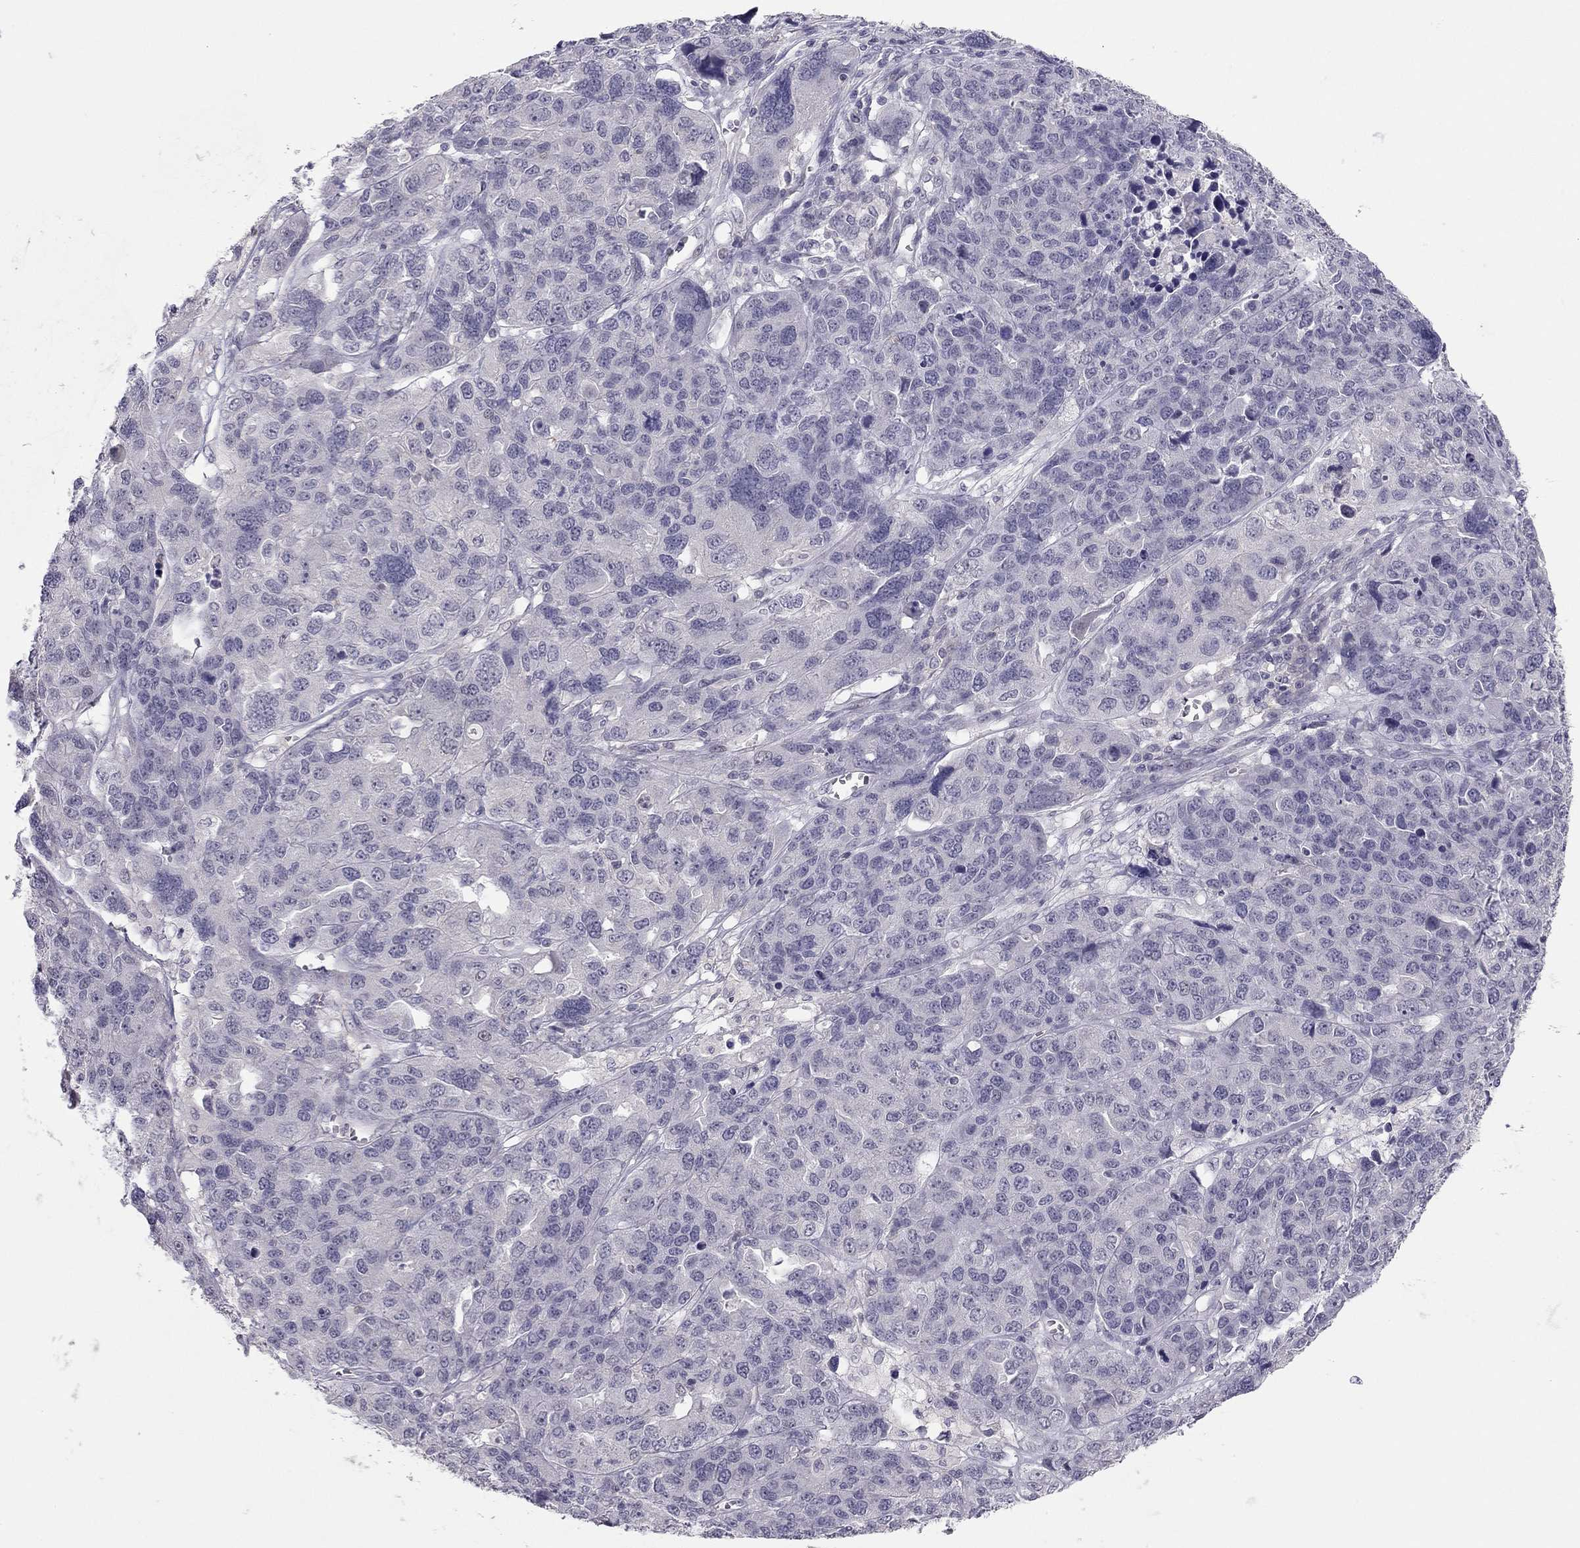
{"staining": {"intensity": "negative", "quantity": "none", "location": "none"}, "tissue": "ovarian cancer", "cell_type": "Tumor cells", "image_type": "cancer", "snomed": [{"axis": "morphology", "description": "Cystadenocarcinoma, serous, NOS"}, {"axis": "topography", "description": "Ovary"}], "caption": "A high-resolution micrograph shows immunohistochemistry staining of ovarian cancer (serous cystadenocarcinoma), which exhibits no significant staining in tumor cells.", "gene": "ADORA2A", "patient": {"sex": "female", "age": 87}}